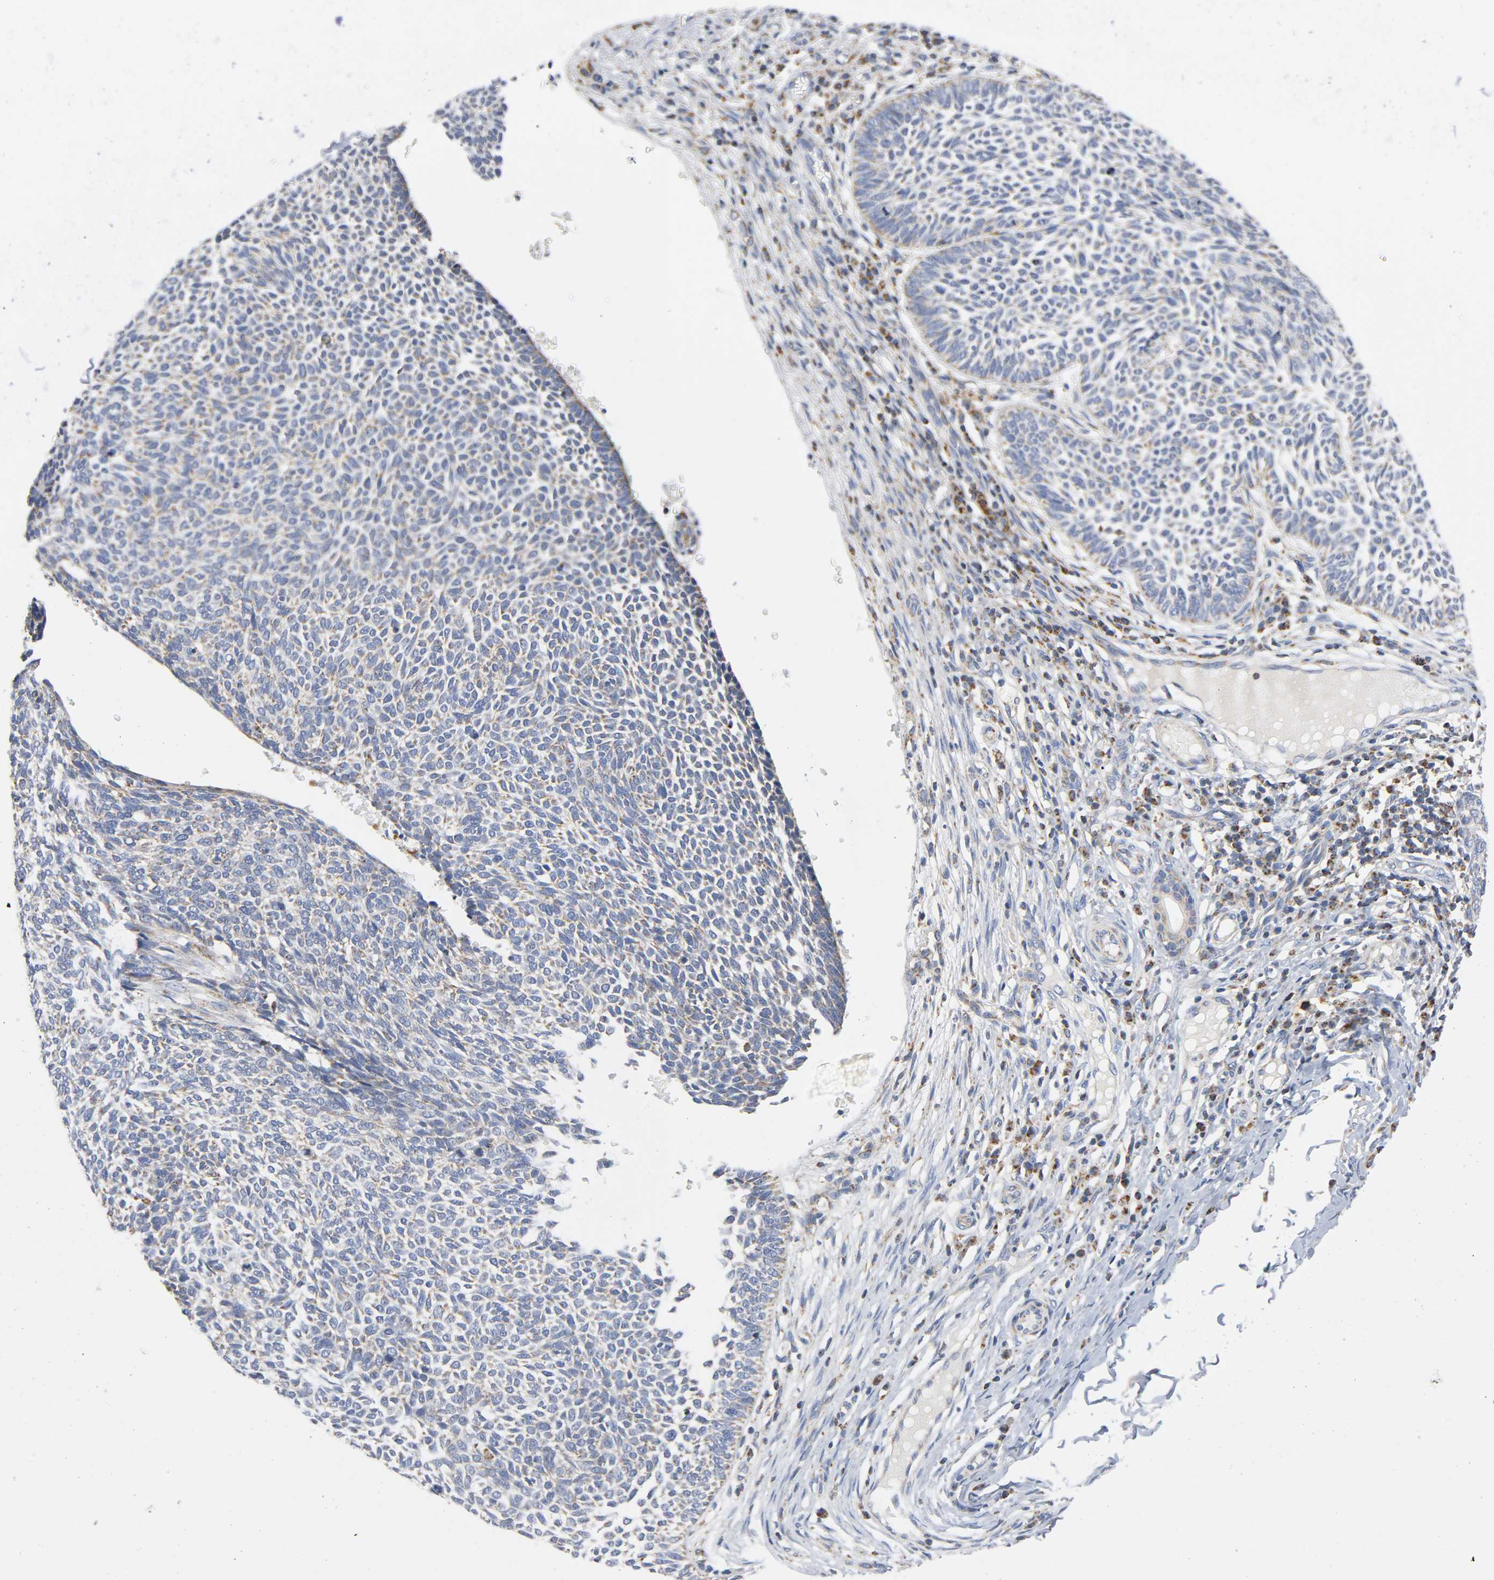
{"staining": {"intensity": "weak", "quantity": "25%-75%", "location": "cytoplasmic/membranous"}, "tissue": "skin cancer", "cell_type": "Tumor cells", "image_type": "cancer", "snomed": [{"axis": "morphology", "description": "Normal tissue, NOS"}, {"axis": "morphology", "description": "Basal cell carcinoma"}, {"axis": "topography", "description": "Skin"}], "caption": "Human skin cancer stained with a protein marker demonstrates weak staining in tumor cells.", "gene": "BAK1", "patient": {"sex": "male", "age": 87}}